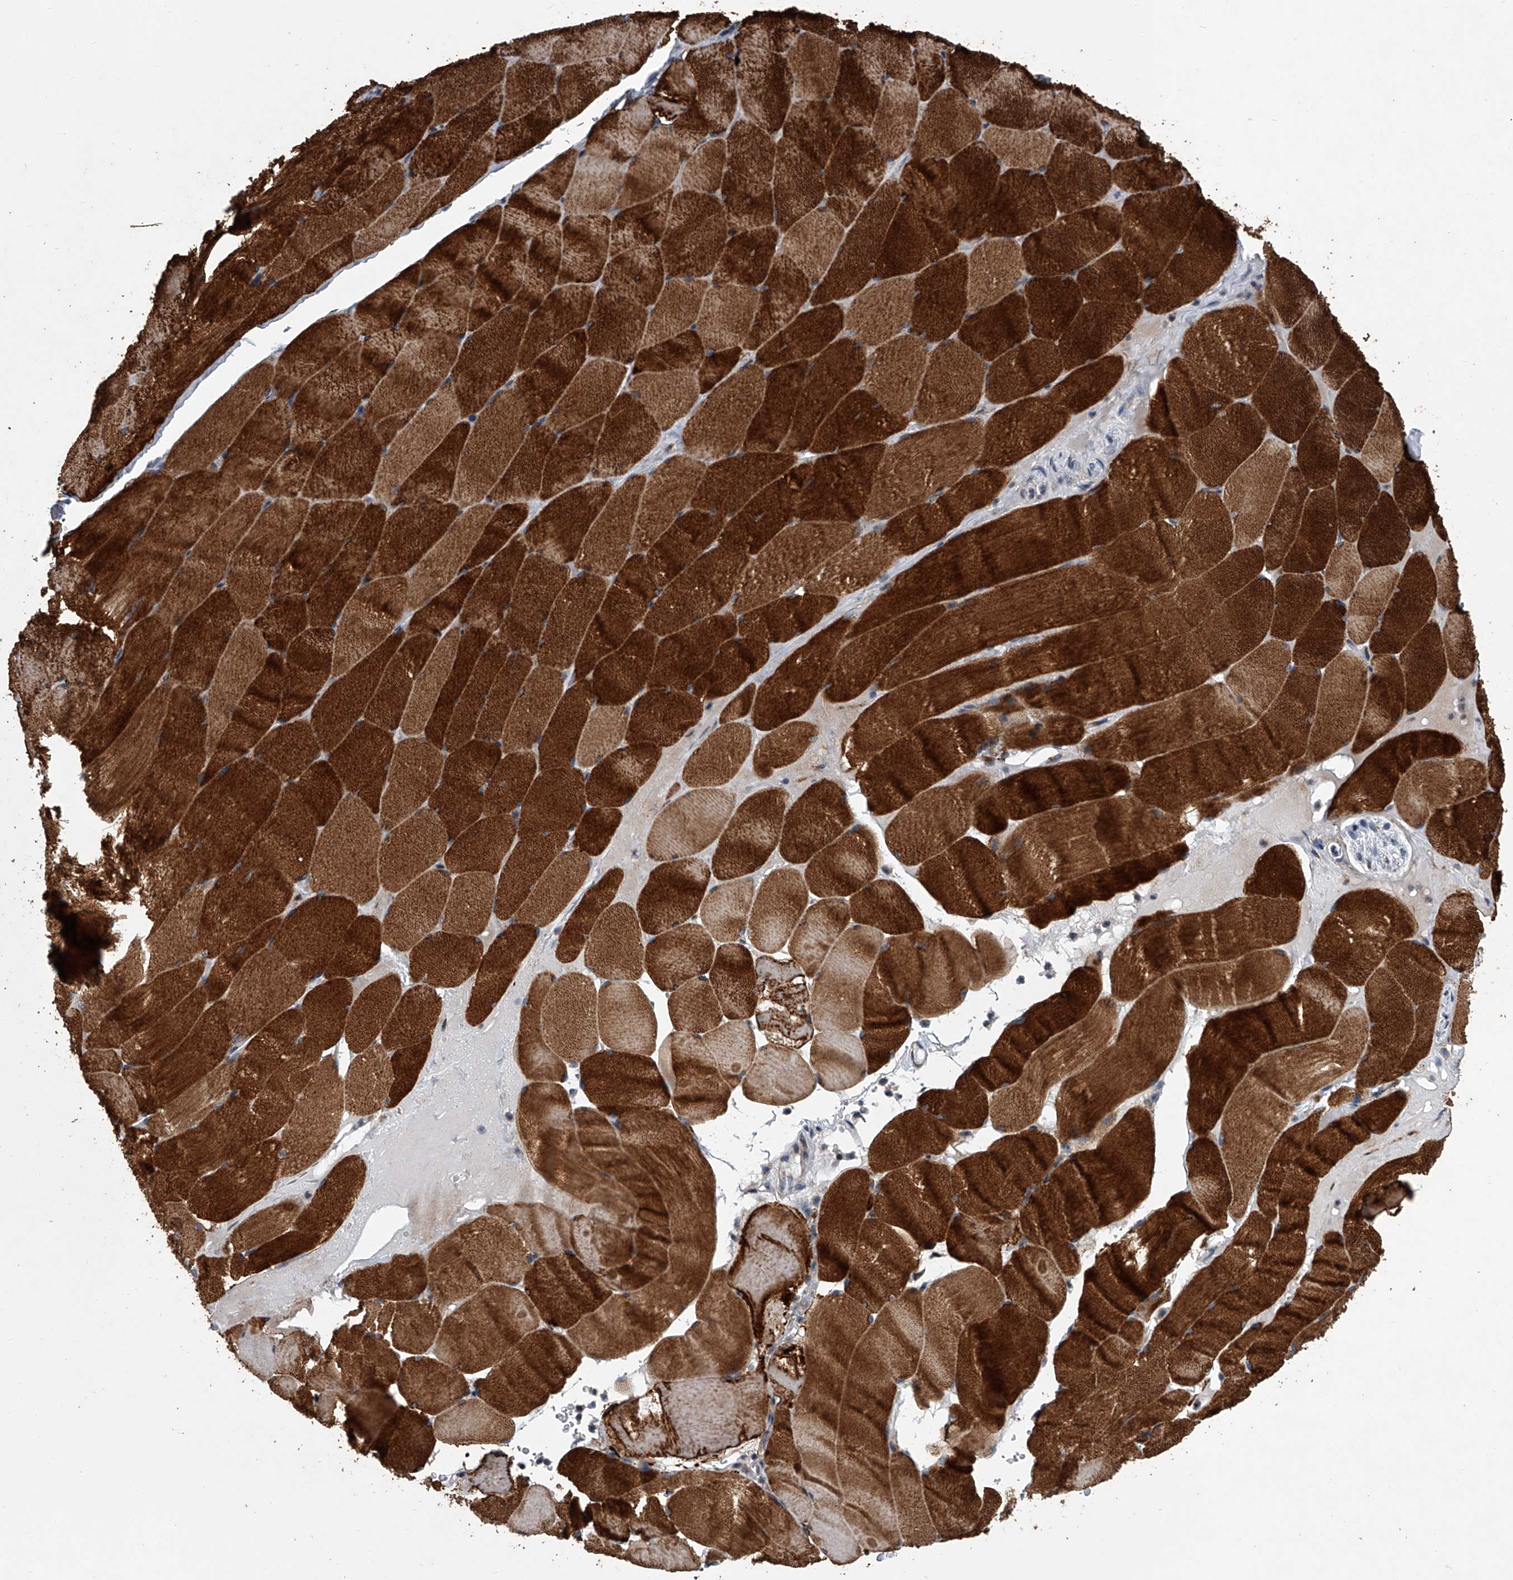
{"staining": {"intensity": "strong", "quantity": ">75%", "location": "cytoplasmic/membranous"}, "tissue": "skeletal muscle", "cell_type": "Myocytes", "image_type": "normal", "snomed": [{"axis": "morphology", "description": "Normal tissue, NOS"}, {"axis": "topography", "description": "Skeletal muscle"}], "caption": "Skeletal muscle stained for a protein (brown) displays strong cytoplasmic/membranous positive expression in about >75% of myocytes.", "gene": "TRIM8", "patient": {"sex": "male", "age": 62}}